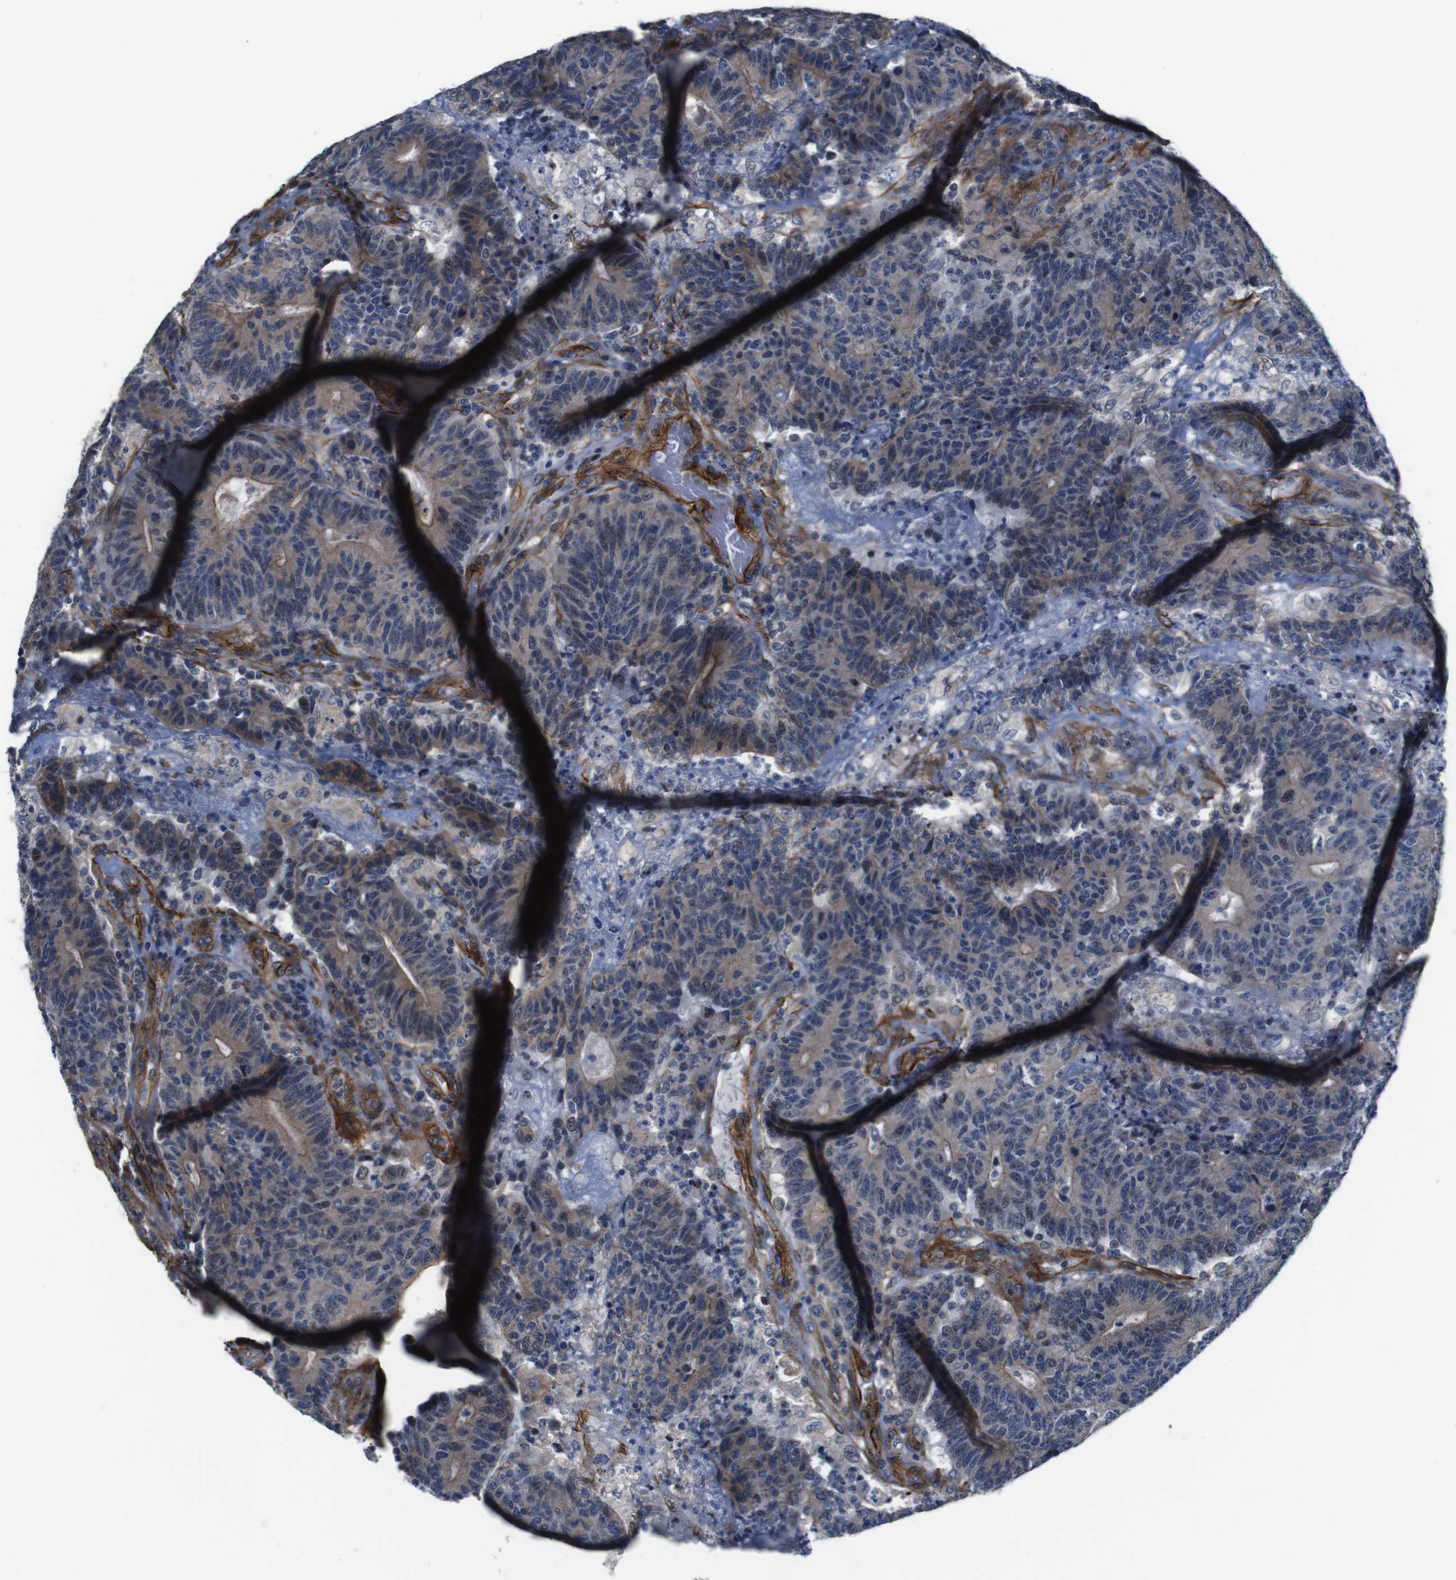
{"staining": {"intensity": "weak", "quantity": ">75%", "location": "cytoplasmic/membranous"}, "tissue": "colorectal cancer", "cell_type": "Tumor cells", "image_type": "cancer", "snomed": [{"axis": "morphology", "description": "Normal tissue, NOS"}, {"axis": "morphology", "description": "Adenocarcinoma, NOS"}, {"axis": "topography", "description": "Colon"}], "caption": "This histopathology image exhibits immunohistochemistry (IHC) staining of human colorectal cancer (adenocarcinoma), with low weak cytoplasmic/membranous staining in about >75% of tumor cells.", "gene": "GGT7", "patient": {"sex": "female", "age": 75}}